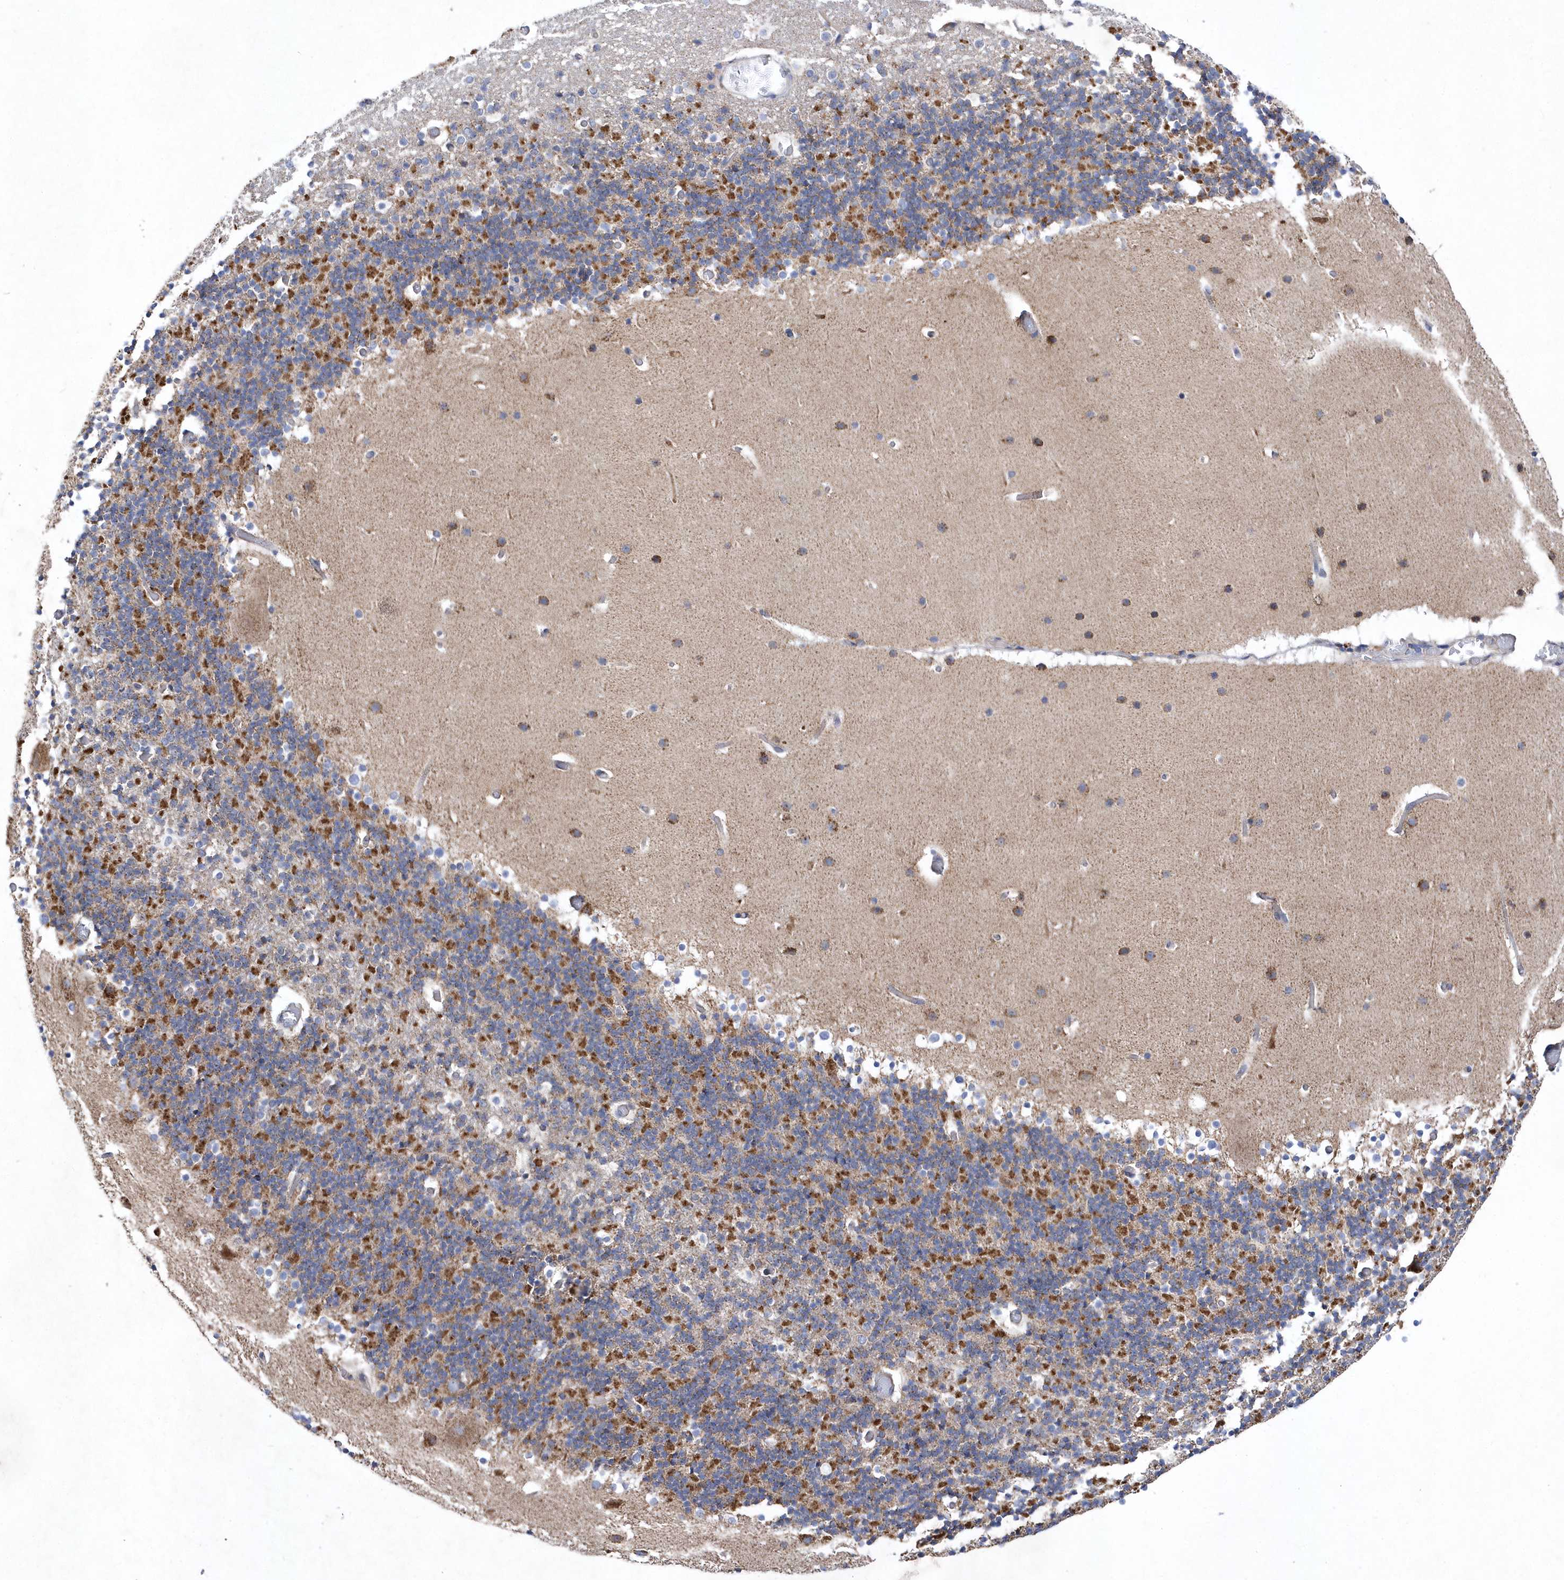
{"staining": {"intensity": "strong", "quantity": "25%-75%", "location": "cytoplasmic/membranous"}, "tissue": "cerebellum", "cell_type": "Cells in granular layer", "image_type": "normal", "snomed": [{"axis": "morphology", "description": "Normal tissue, NOS"}, {"axis": "topography", "description": "Cerebellum"}], "caption": "A high-resolution photomicrograph shows immunohistochemistry staining of unremarkable cerebellum, which reveals strong cytoplasmic/membranous staining in approximately 25%-75% of cells in granular layer. Using DAB (3,3'-diaminobenzidine) (brown) and hematoxylin (blue) stains, captured at high magnification using brightfield microscopy.", "gene": "JKAMP", "patient": {"sex": "male", "age": 57}}